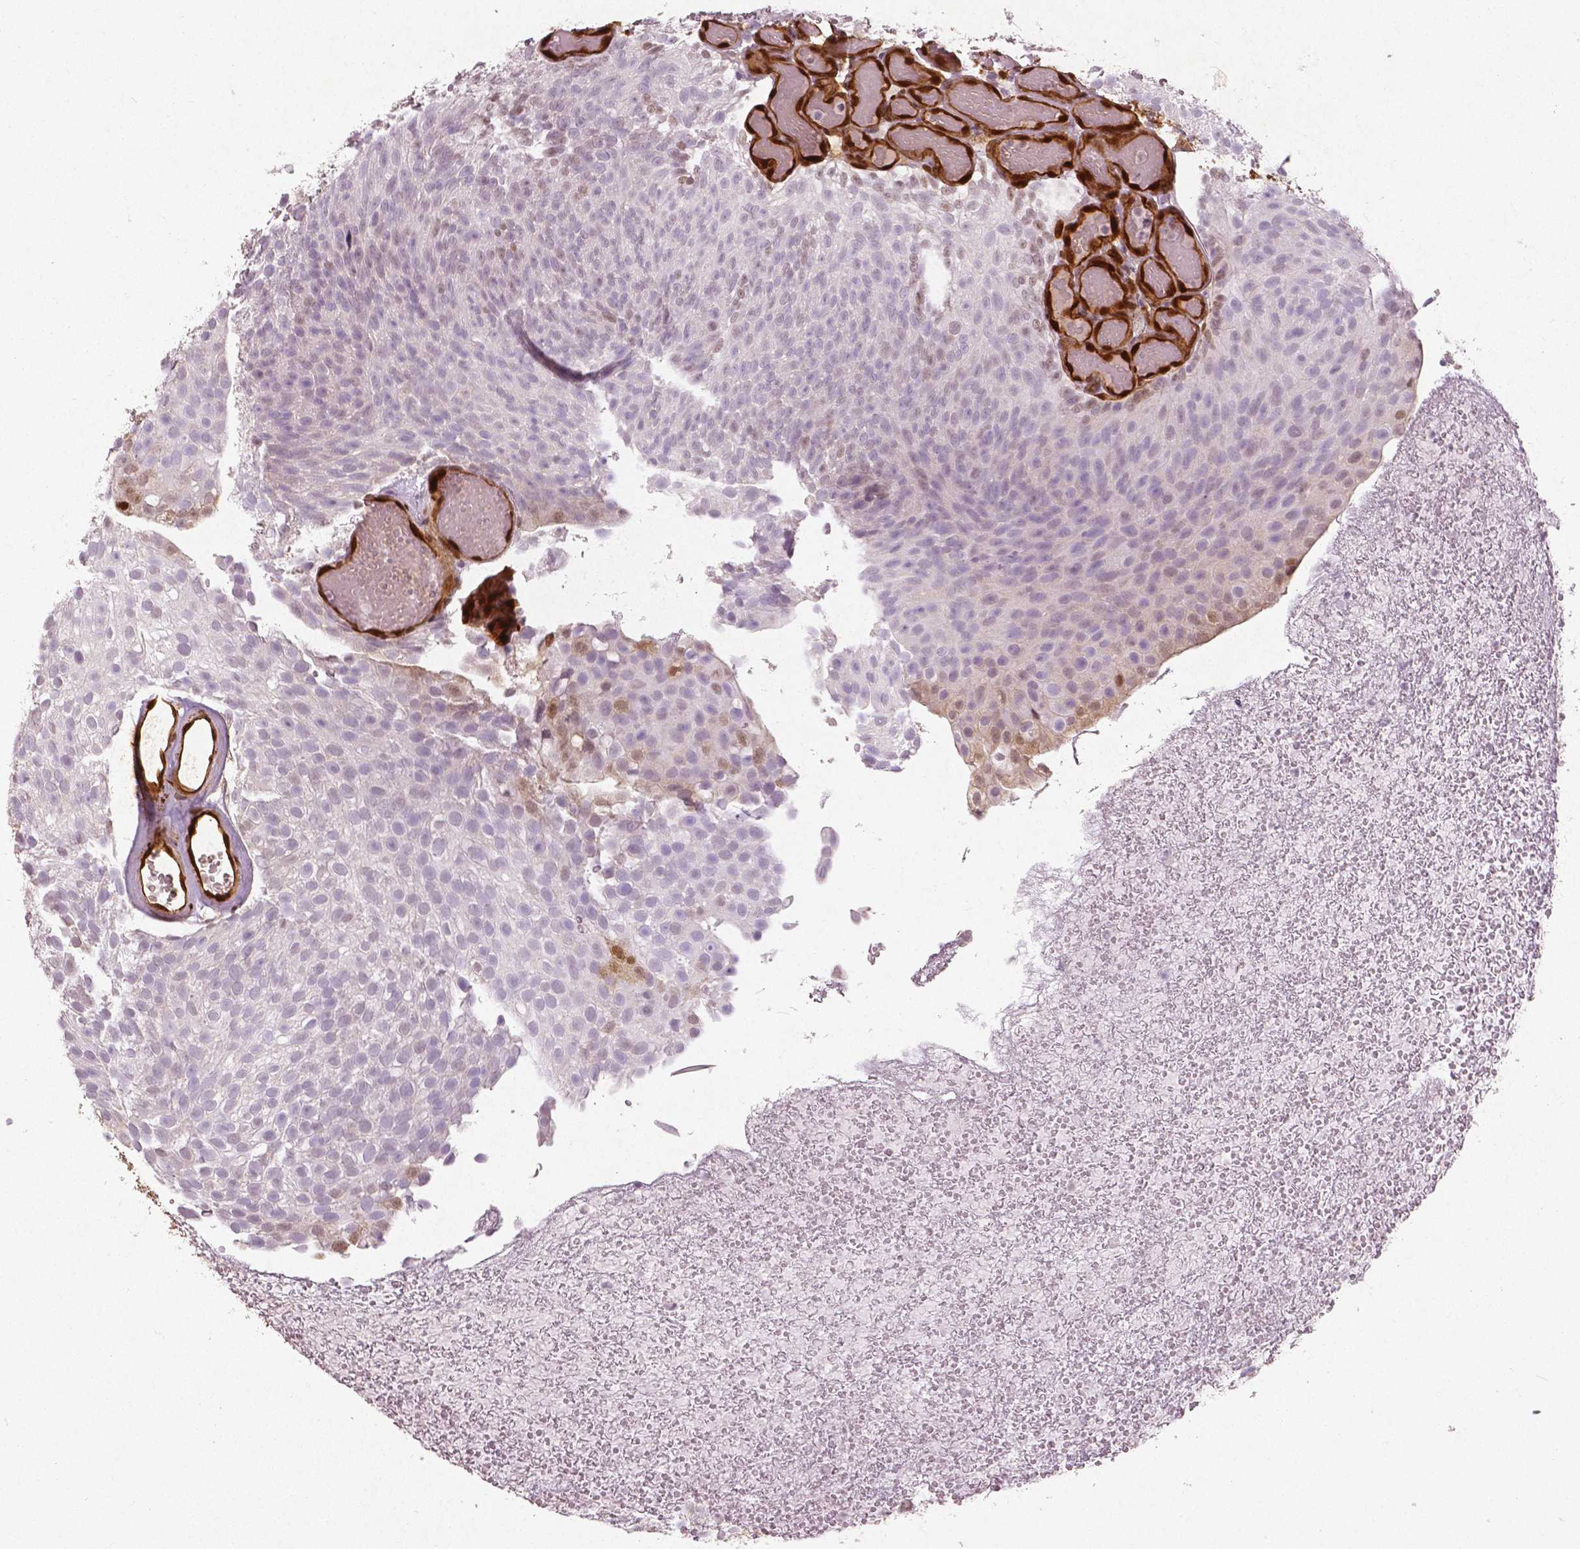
{"staining": {"intensity": "negative", "quantity": "none", "location": "none"}, "tissue": "urothelial cancer", "cell_type": "Tumor cells", "image_type": "cancer", "snomed": [{"axis": "morphology", "description": "Urothelial carcinoma, Low grade"}, {"axis": "topography", "description": "Urinary bladder"}], "caption": "IHC micrograph of neoplastic tissue: urothelial carcinoma (low-grade) stained with DAB (3,3'-diaminobenzidine) shows no significant protein expression in tumor cells. Nuclei are stained in blue.", "gene": "WWTR1", "patient": {"sex": "male", "age": 78}}